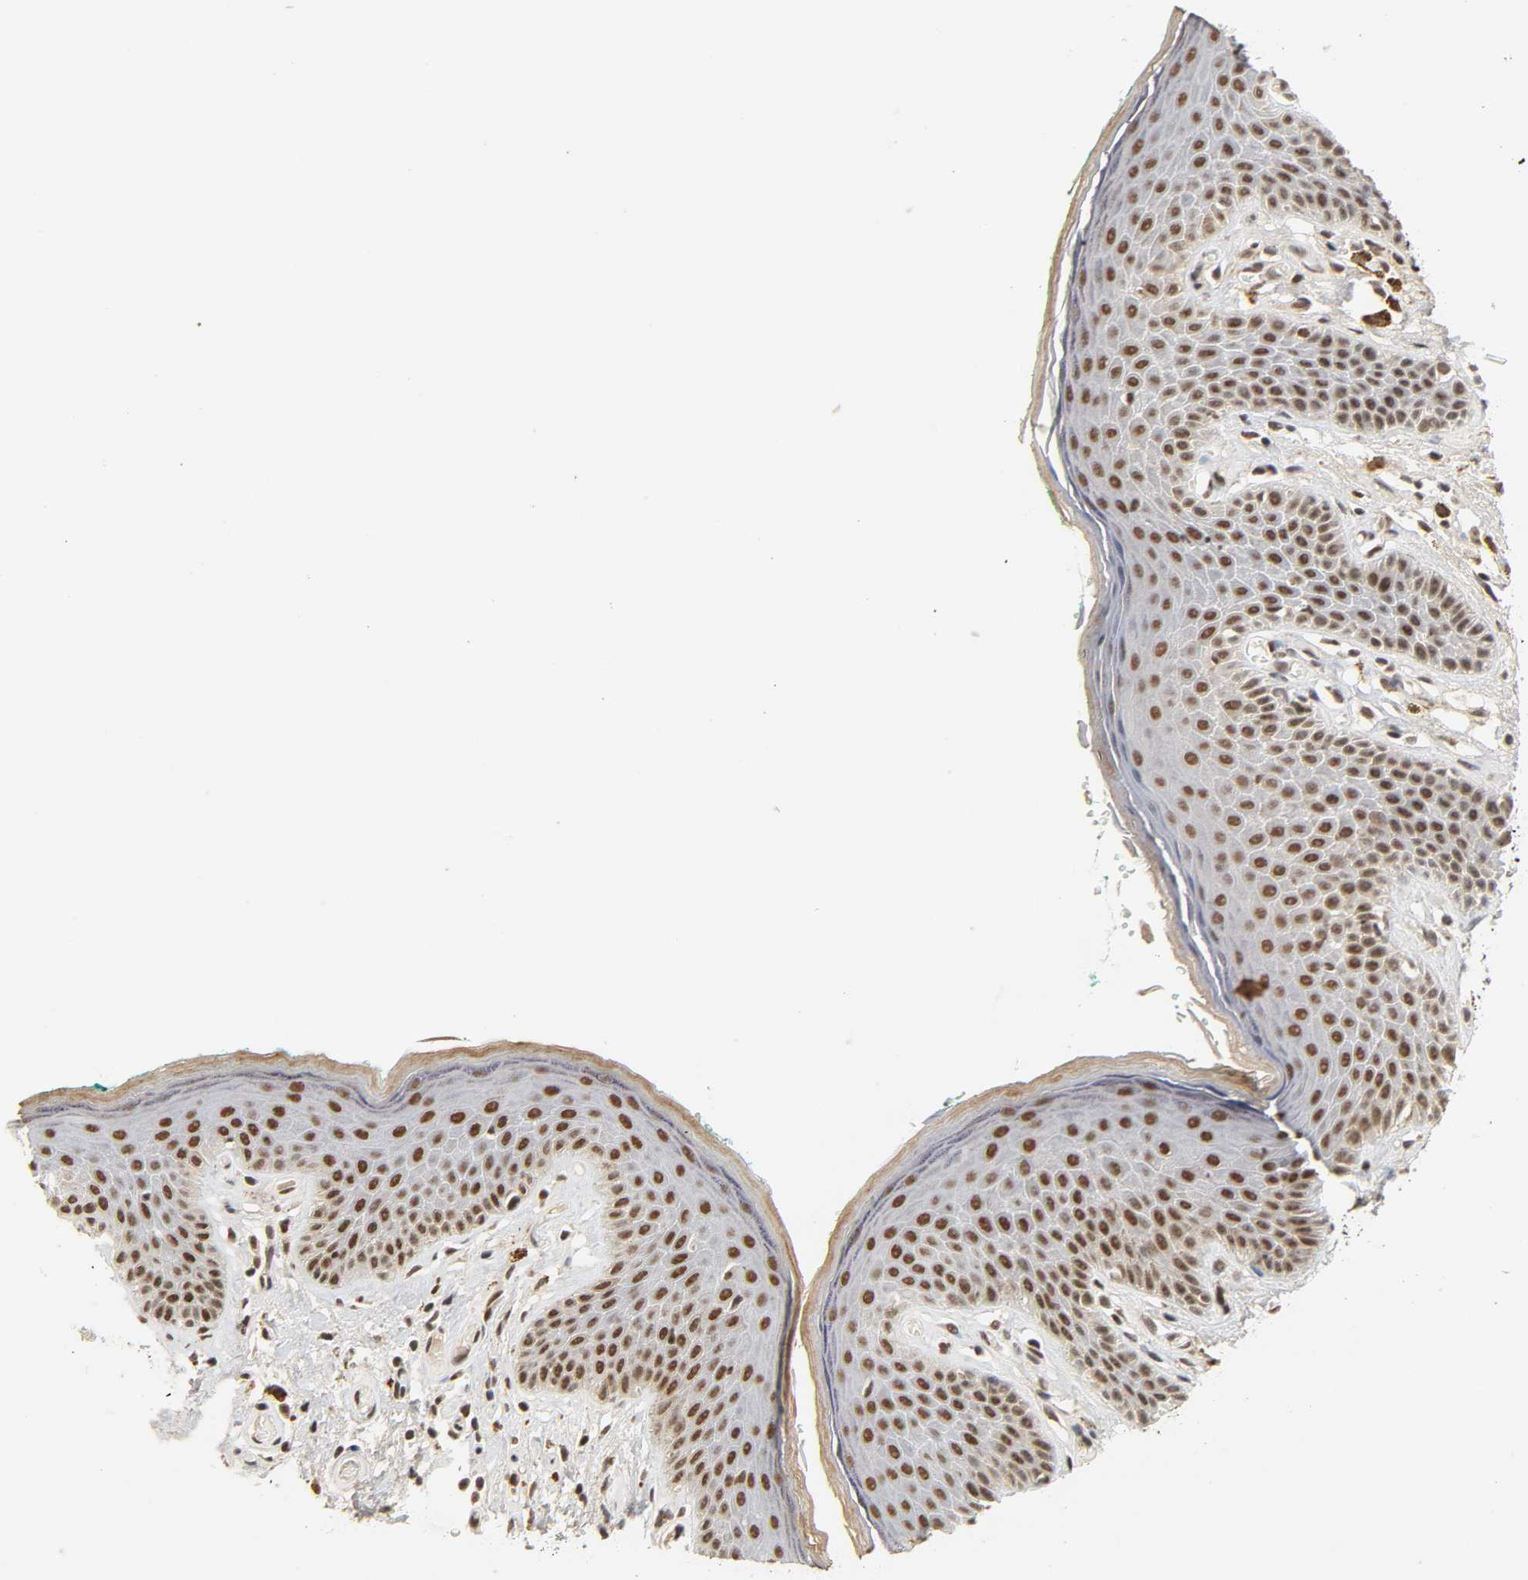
{"staining": {"intensity": "moderate", "quantity": ">75%", "location": "nuclear"}, "tissue": "skin", "cell_type": "Epidermal cells", "image_type": "normal", "snomed": [{"axis": "morphology", "description": "Normal tissue, NOS"}, {"axis": "topography", "description": "Anal"}], "caption": "A medium amount of moderate nuclear expression is identified in approximately >75% of epidermal cells in unremarkable skin. The staining was performed using DAB to visualize the protein expression in brown, while the nuclei were stained in blue with hematoxylin (Magnification: 20x).", "gene": "NCOA6", "patient": {"sex": "male", "age": 74}}